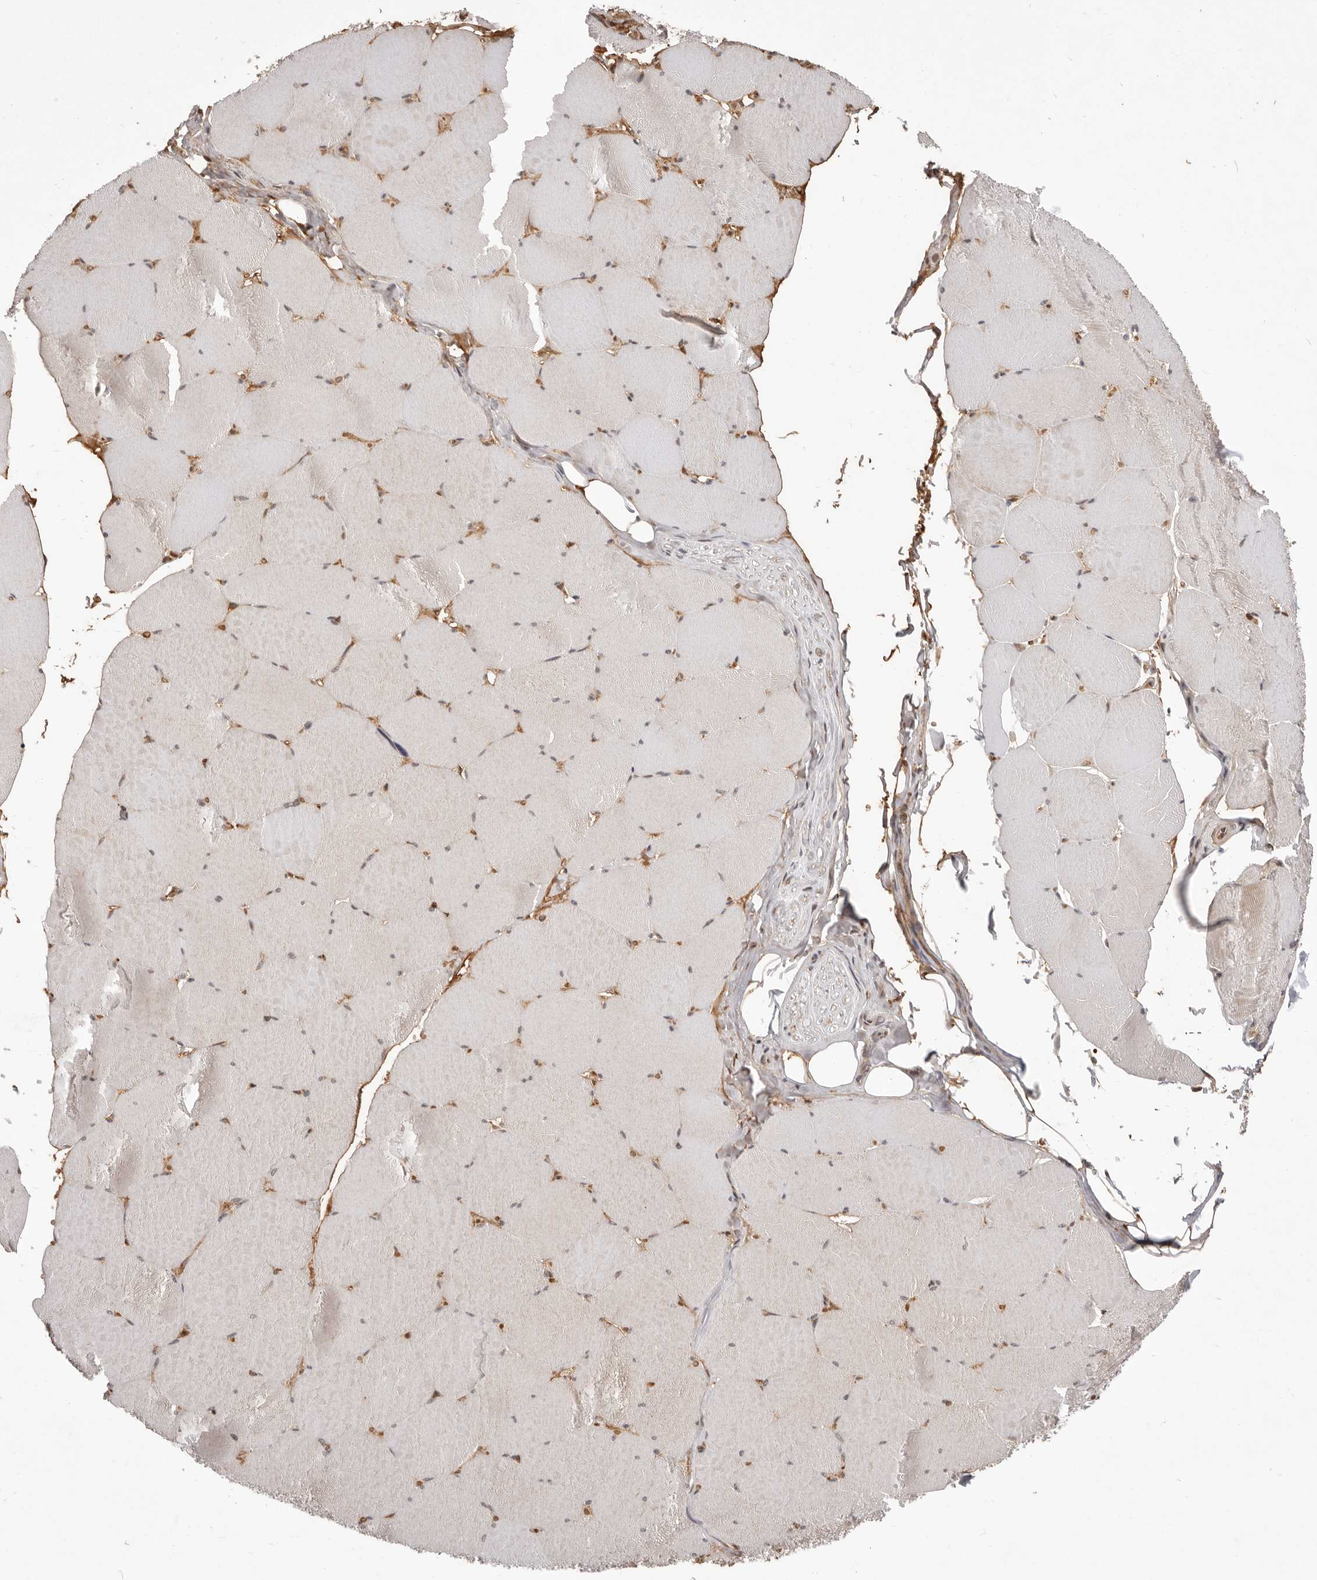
{"staining": {"intensity": "weak", "quantity": "25%-75%", "location": "cytoplasmic/membranous,nuclear"}, "tissue": "skeletal muscle", "cell_type": "Myocytes", "image_type": "normal", "snomed": [{"axis": "morphology", "description": "Normal tissue, NOS"}, {"axis": "topography", "description": "Skeletal muscle"}, {"axis": "topography", "description": "Head-Neck"}], "caption": "DAB immunohistochemical staining of benign human skeletal muscle displays weak cytoplasmic/membranous,nuclear protein expression in approximately 25%-75% of myocytes. (DAB IHC with brightfield microscopy, high magnification).", "gene": "NCOA3", "patient": {"sex": "male", "age": 66}}